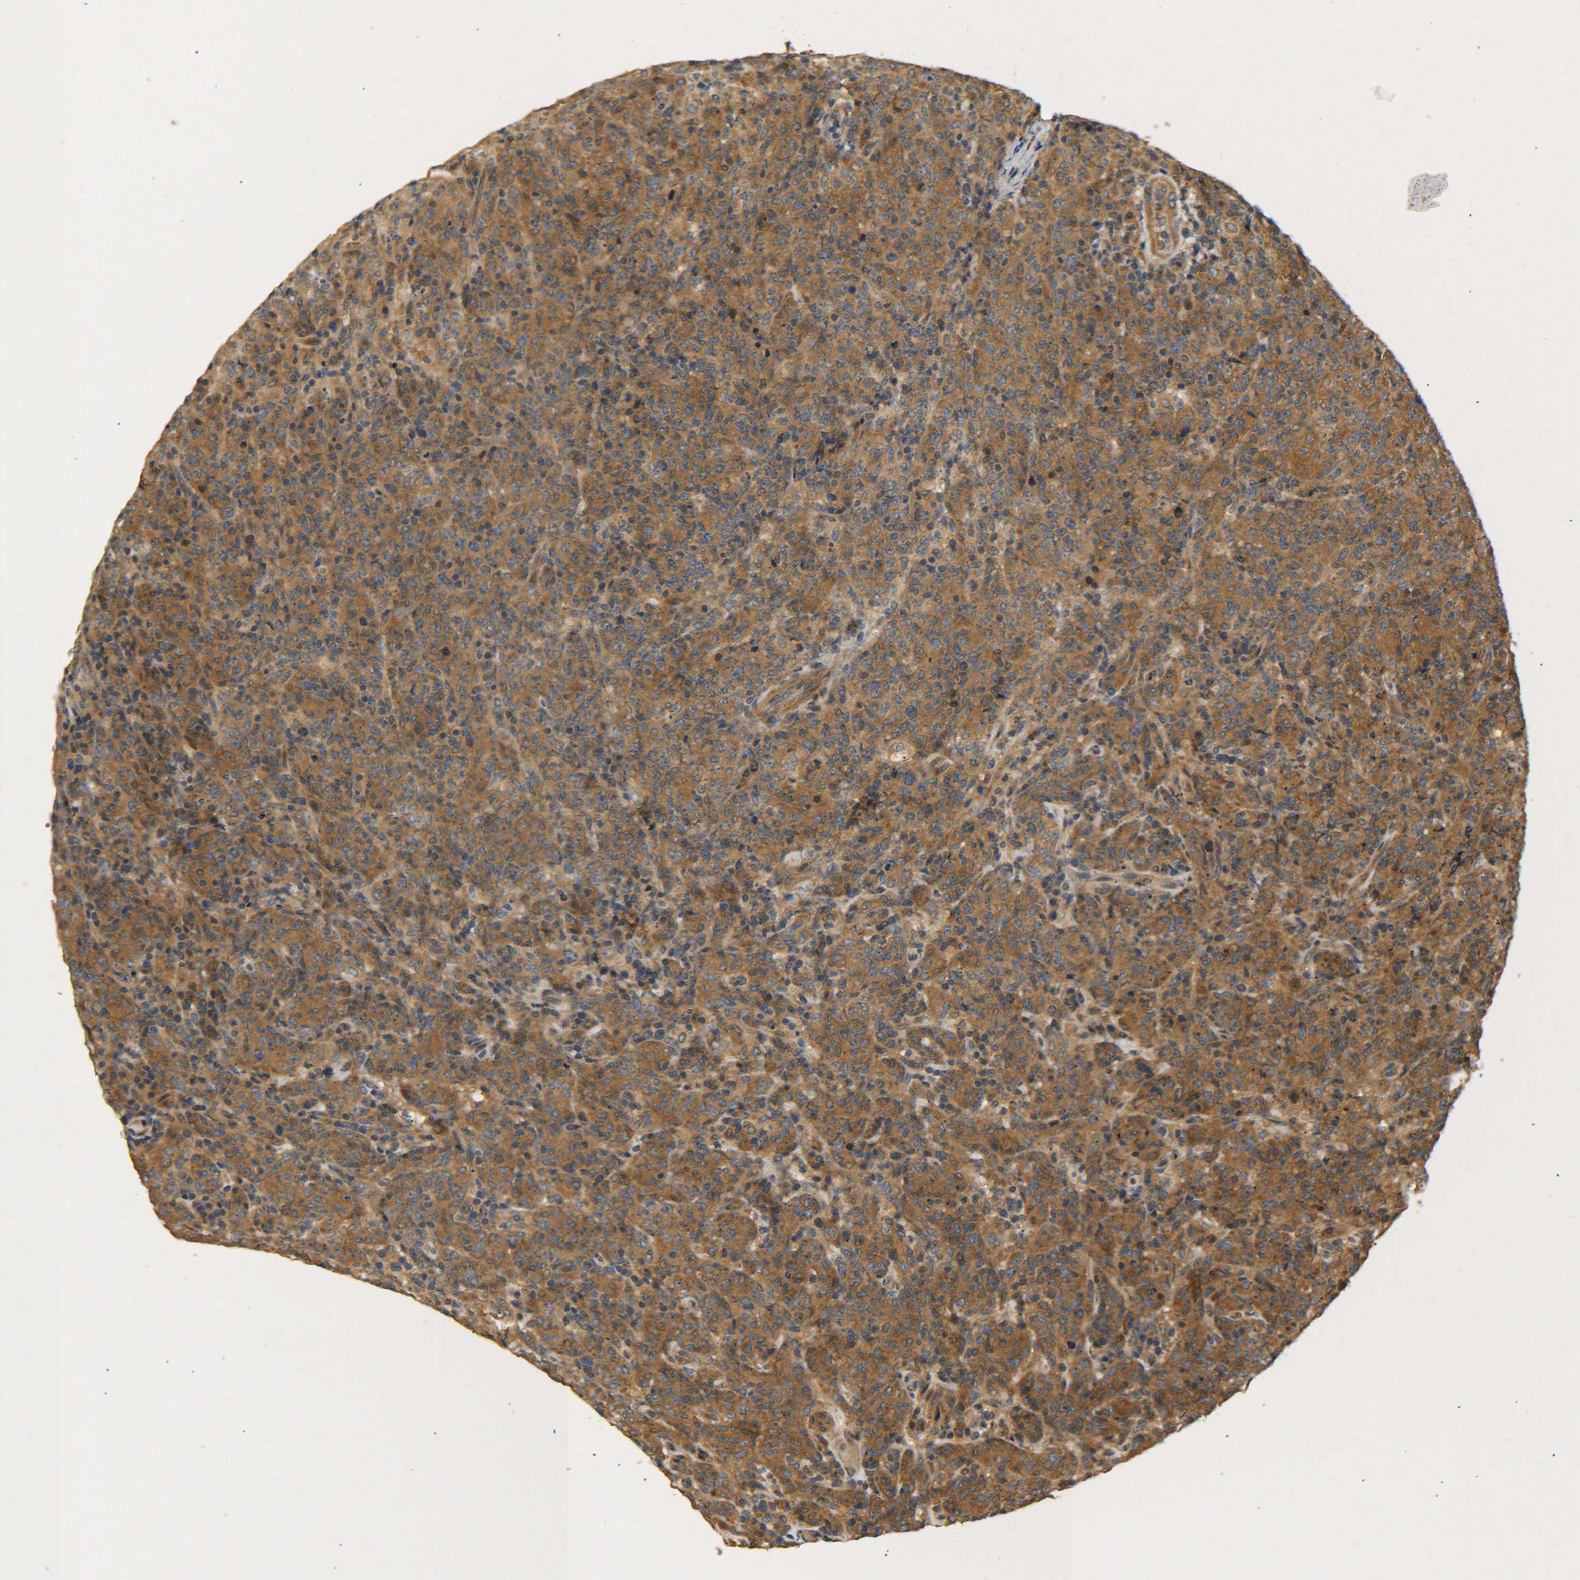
{"staining": {"intensity": "moderate", "quantity": ">75%", "location": "cytoplasmic/membranous"}, "tissue": "lymphoma", "cell_type": "Tumor cells", "image_type": "cancer", "snomed": [{"axis": "morphology", "description": "Malignant lymphoma, non-Hodgkin's type, High grade"}, {"axis": "topography", "description": "Tonsil"}], "caption": "A histopathology image of human lymphoma stained for a protein reveals moderate cytoplasmic/membranous brown staining in tumor cells.", "gene": "LRCH3", "patient": {"sex": "female", "age": 36}}